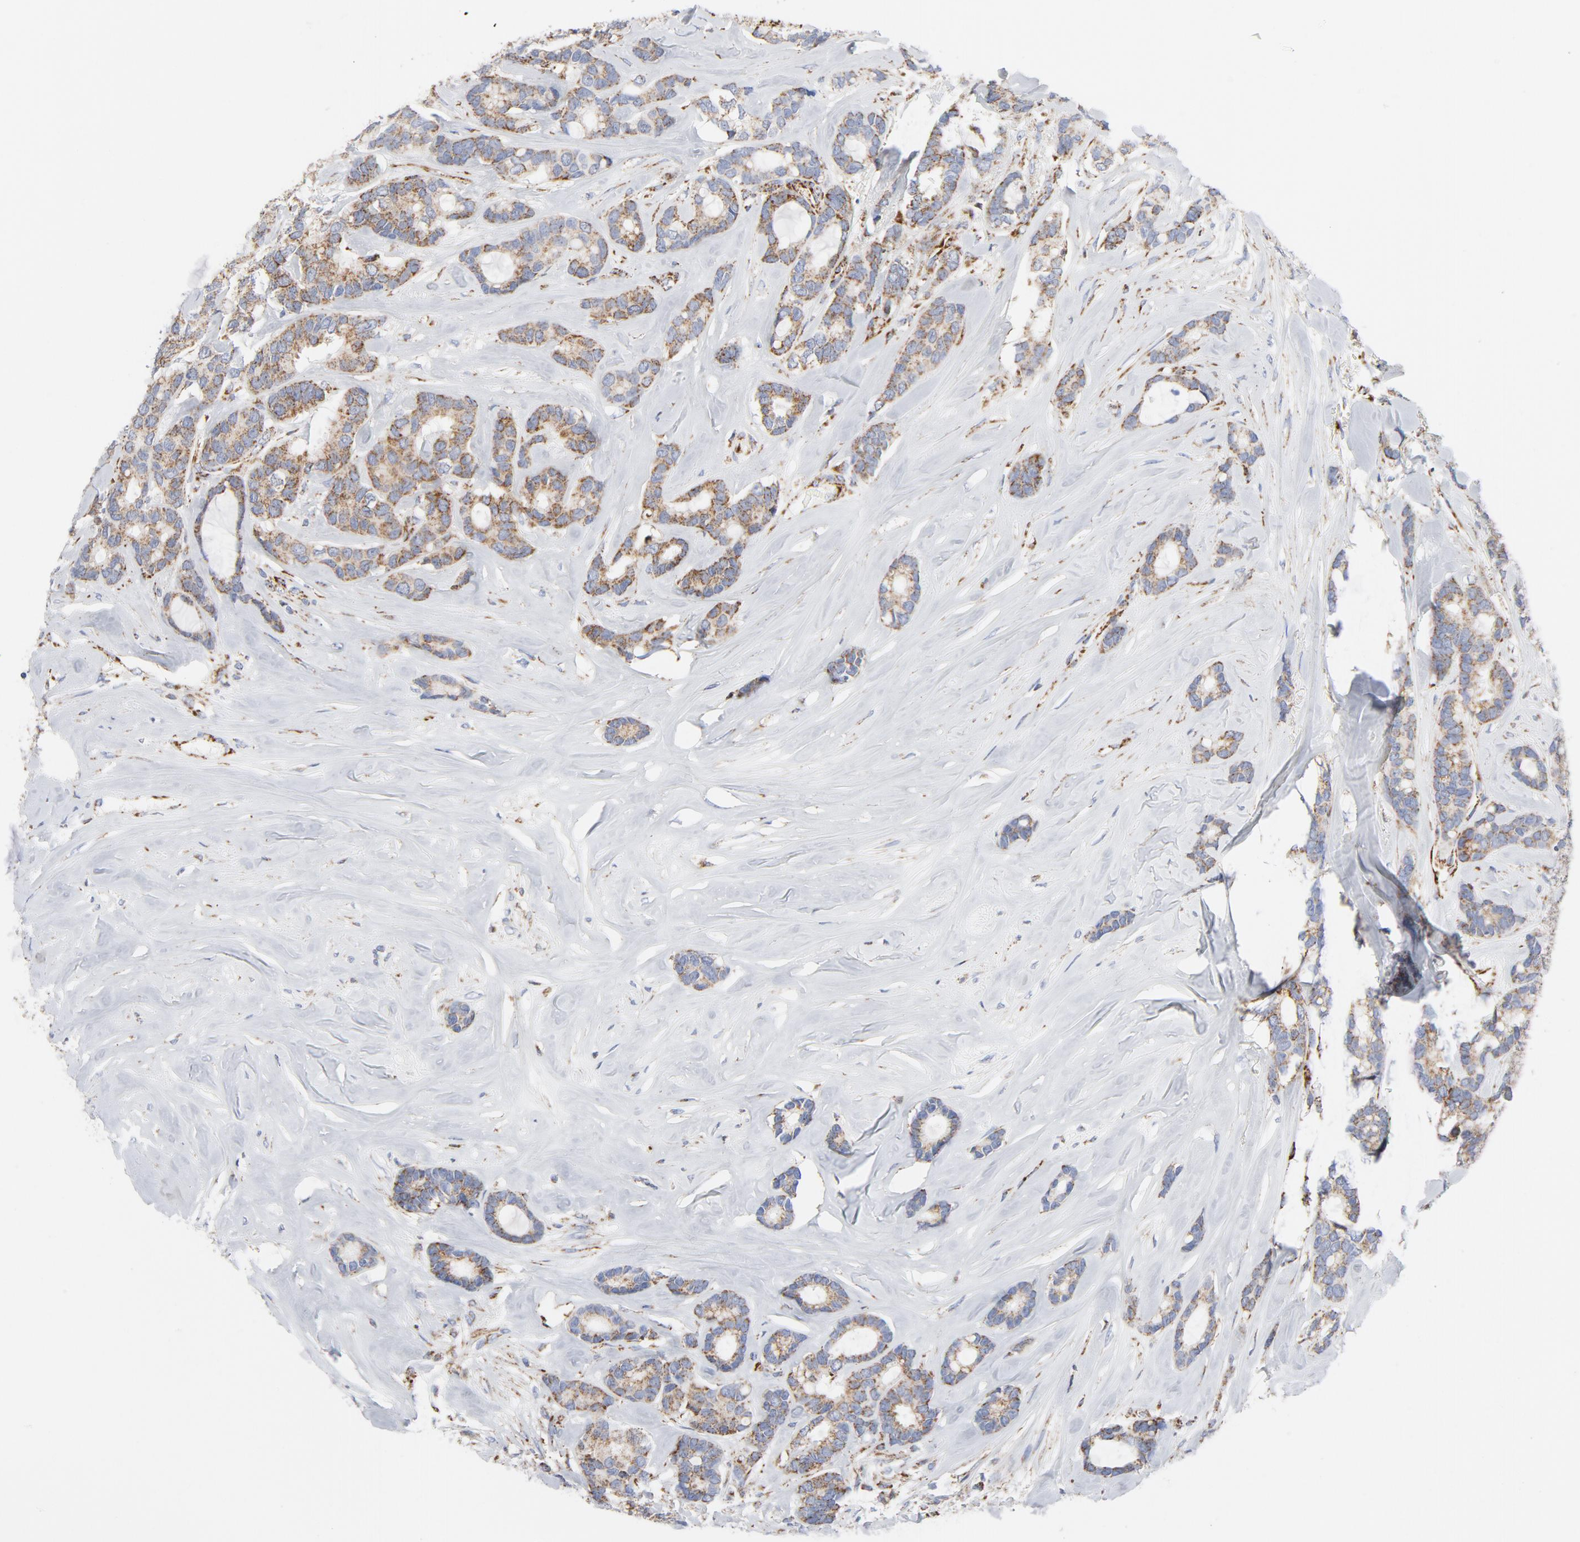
{"staining": {"intensity": "moderate", "quantity": ">75%", "location": "cytoplasmic/membranous"}, "tissue": "breast cancer", "cell_type": "Tumor cells", "image_type": "cancer", "snomed": [{"axis": "morphology", "description": "Duct carcinoma"}, {"axis": "topography", "description": "Breast"}], "caption": "A histopathology image of human breast cancer (invasive ductal carcinoma) stained for a protein demonstrates moderate cytoplasmic/membranous brown staining in tumor cells.", "gene": "CYCS", "patient": {"sex": "female", "age": 87}}